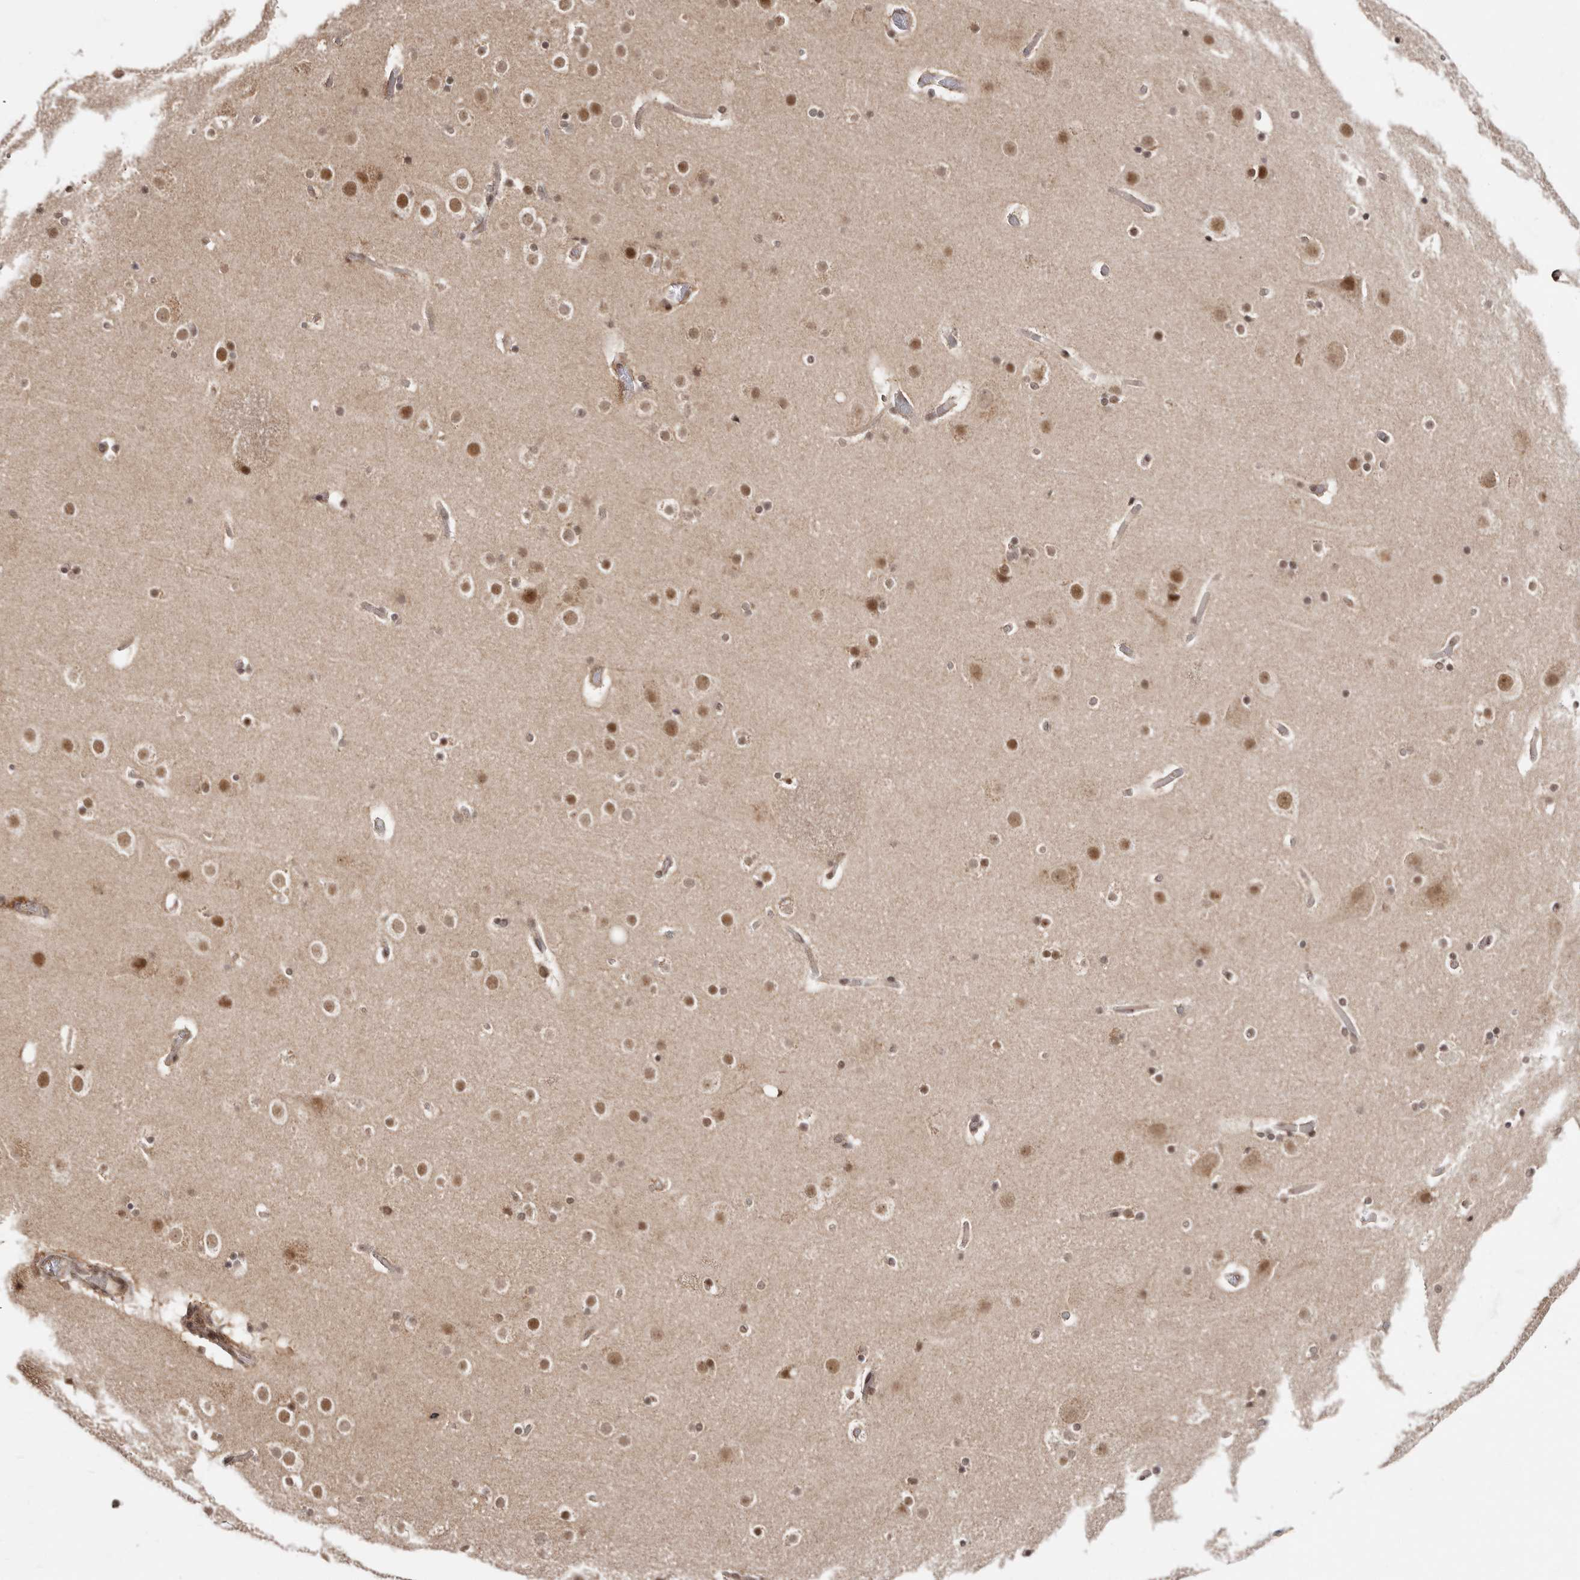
{"staining": {"intensity": "weak", "quantity": ">75%", "location": "cytoplasmic/membranous,nuclear"}, "tissue": "cerebral cortex", "cell_type": "Endothelial cells", "image_type": "normal", "snomed": [{"axis": "morphology", "description": "Normal tissue, NOS"}, {"axis": "topography", "description": "Cerebral cortex"}], "caption": "IHC of unremarkable cerebral cortex demonstrates low levels of weak cytoplasmic/membranous,nuclear expression in about >75% of endothelial cells.", "gene": "MED8", "patient": {"sex": "male", "age": 57}}